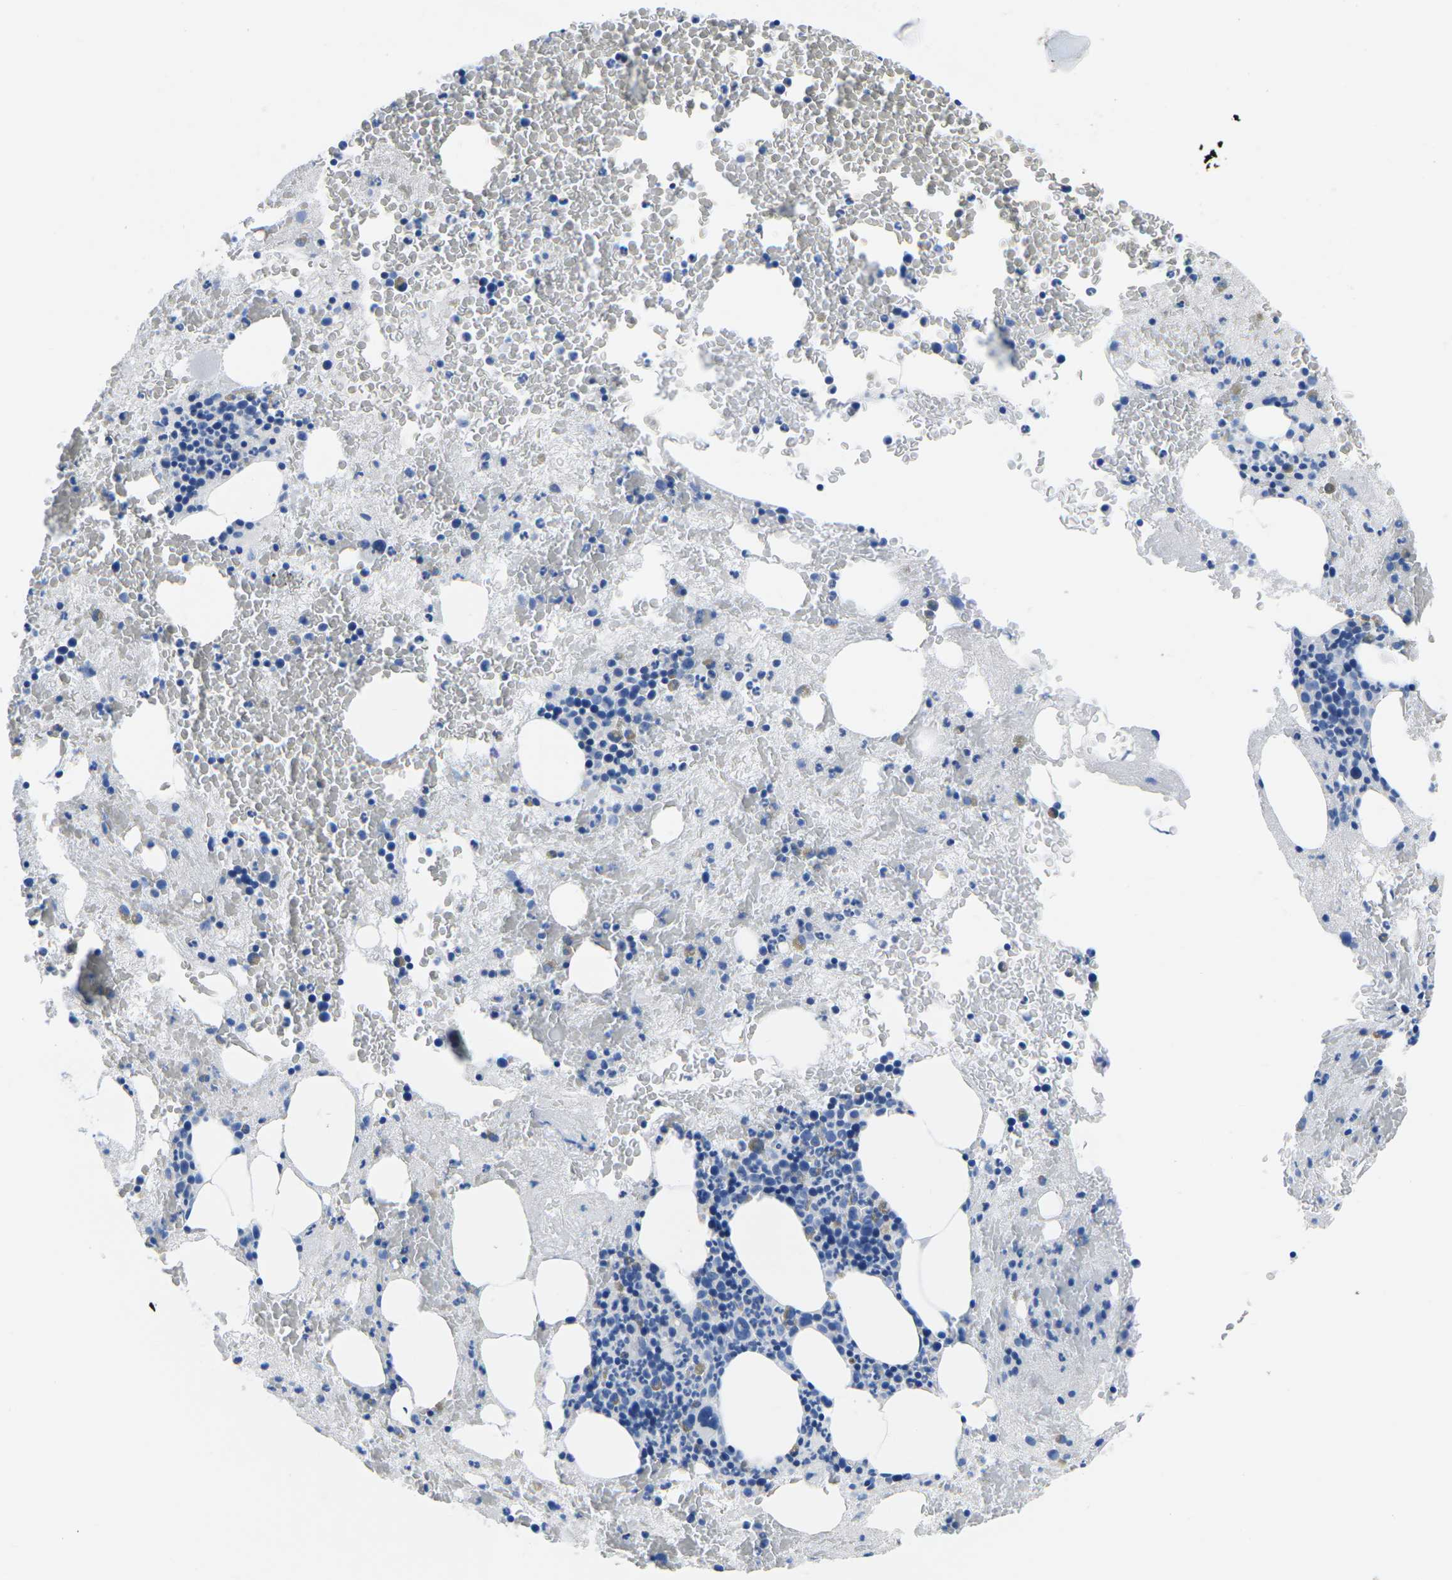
{"staining": {"intensity": "negative", "quantity": "none", "location": "none"}, "tissue": "bone marrow", "cell_type": "Hematopoietic cells", "image_type": "normal", "snomed": [{"axis": "morphology", "description": "Normal tissue, NOS"}, {"axis": "morphology", "description": "Inflammation, NOS"}, {"axis": "topography", "description": "Bone marrow"}], "caption": "Micrograph shows no protein staining in hematopoietic cells of unremarkable bone marrow. The staining was performed using DAB (3,3'-diaminobenzidine) to visualize the protein expression in brown, while the nuclei were stained in blue with hematoxylin (Magnification: 20x).", "gene": "CYP1A2", "patient": {"sex": "male", "age": 63}}